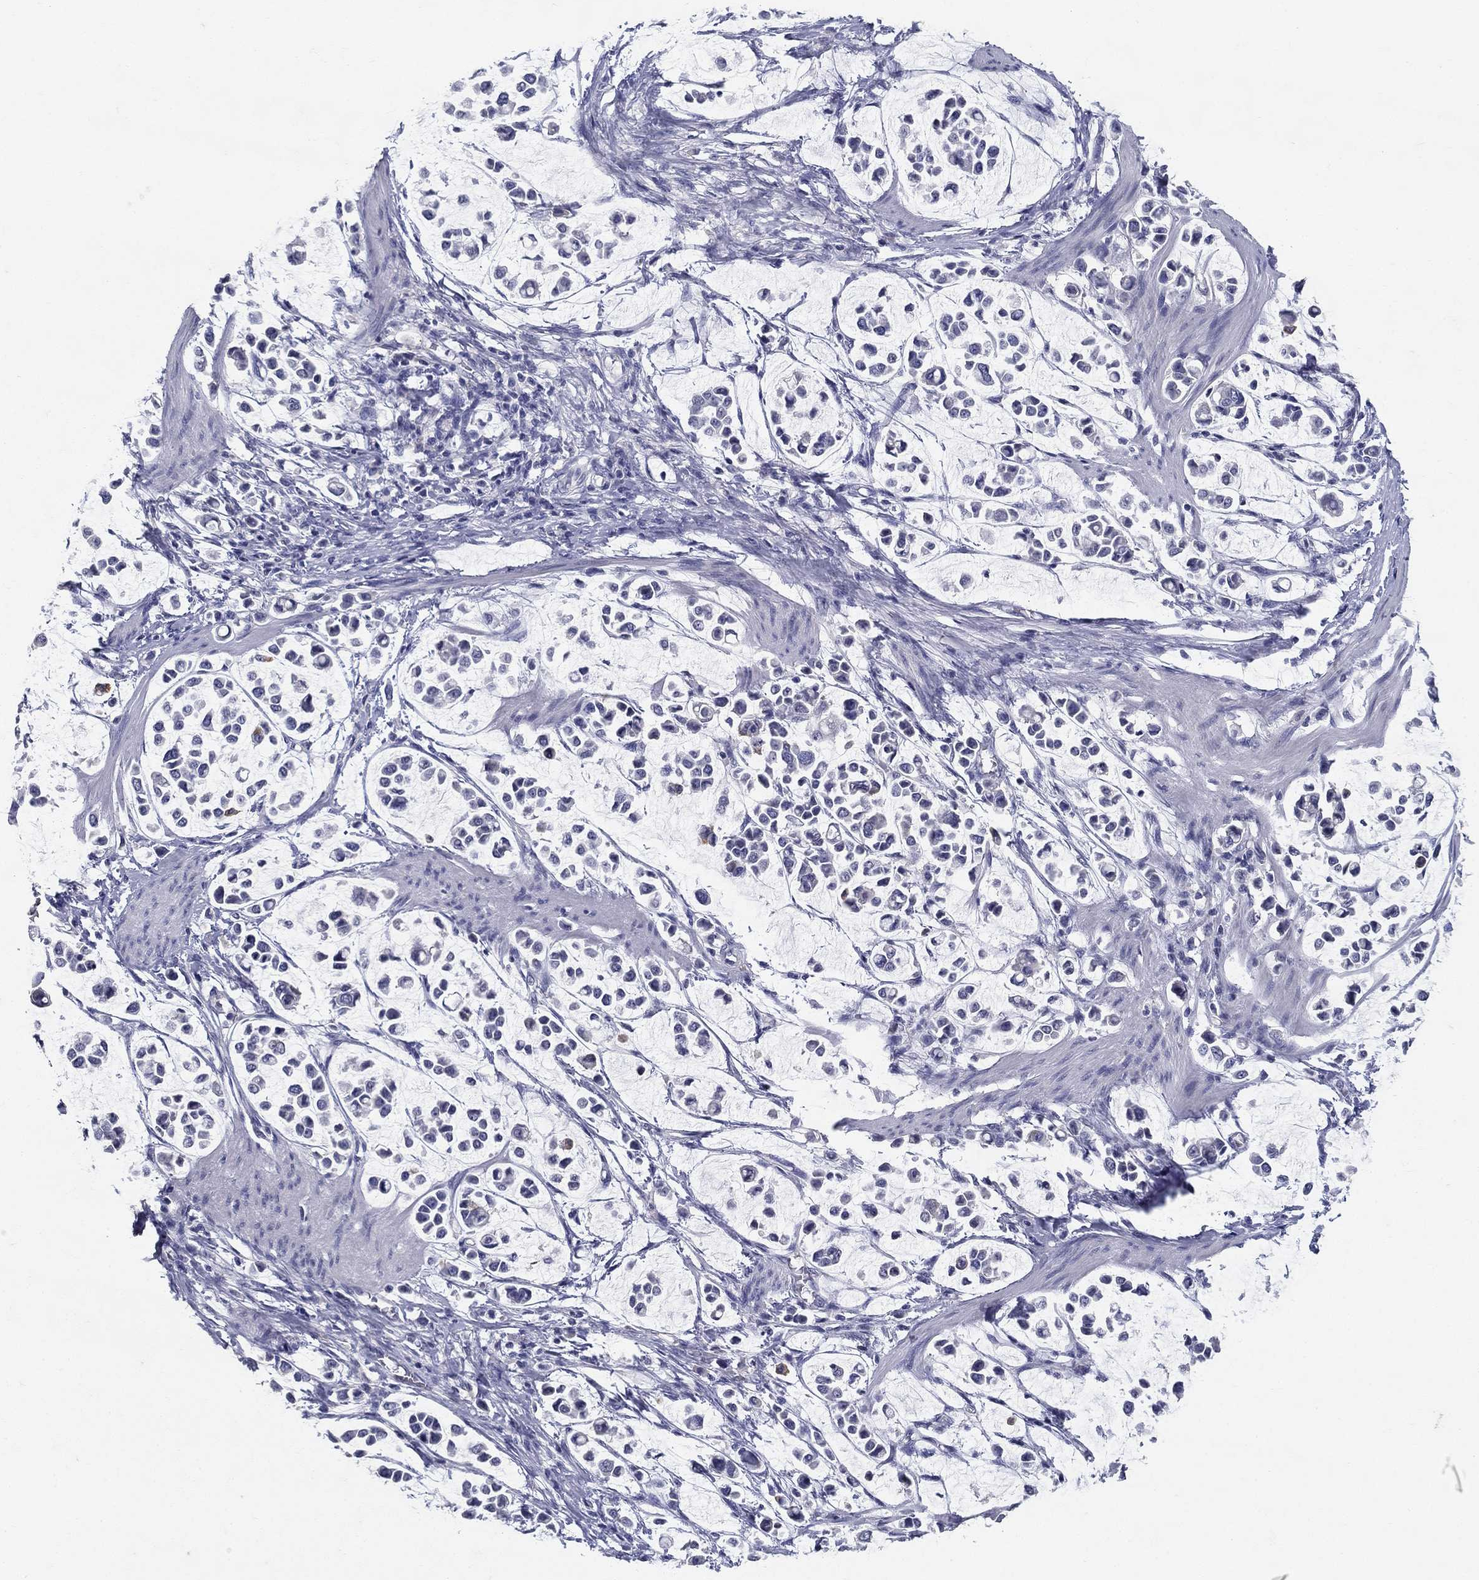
{"staining": {"intensity": "negative", "quantity": "none", "location": "none"}, "tissue": "stomach cancer", "cell_type": "Tumor cells", "image_type": "cancer", "snomed": [{"axis": "morphology", "description": "Adenocarcinoma, NOS"}, {"axis": "topography", "description": "Stomach"}], "caption": "Adenocarcinoma (stomach) was stained to show a protein in brown. There is no significant staining in tumor cells. (DAB immunohistochemistry, high magnification).", "gene": "POMC", "patient": {"sex": "male", "age": 82}}